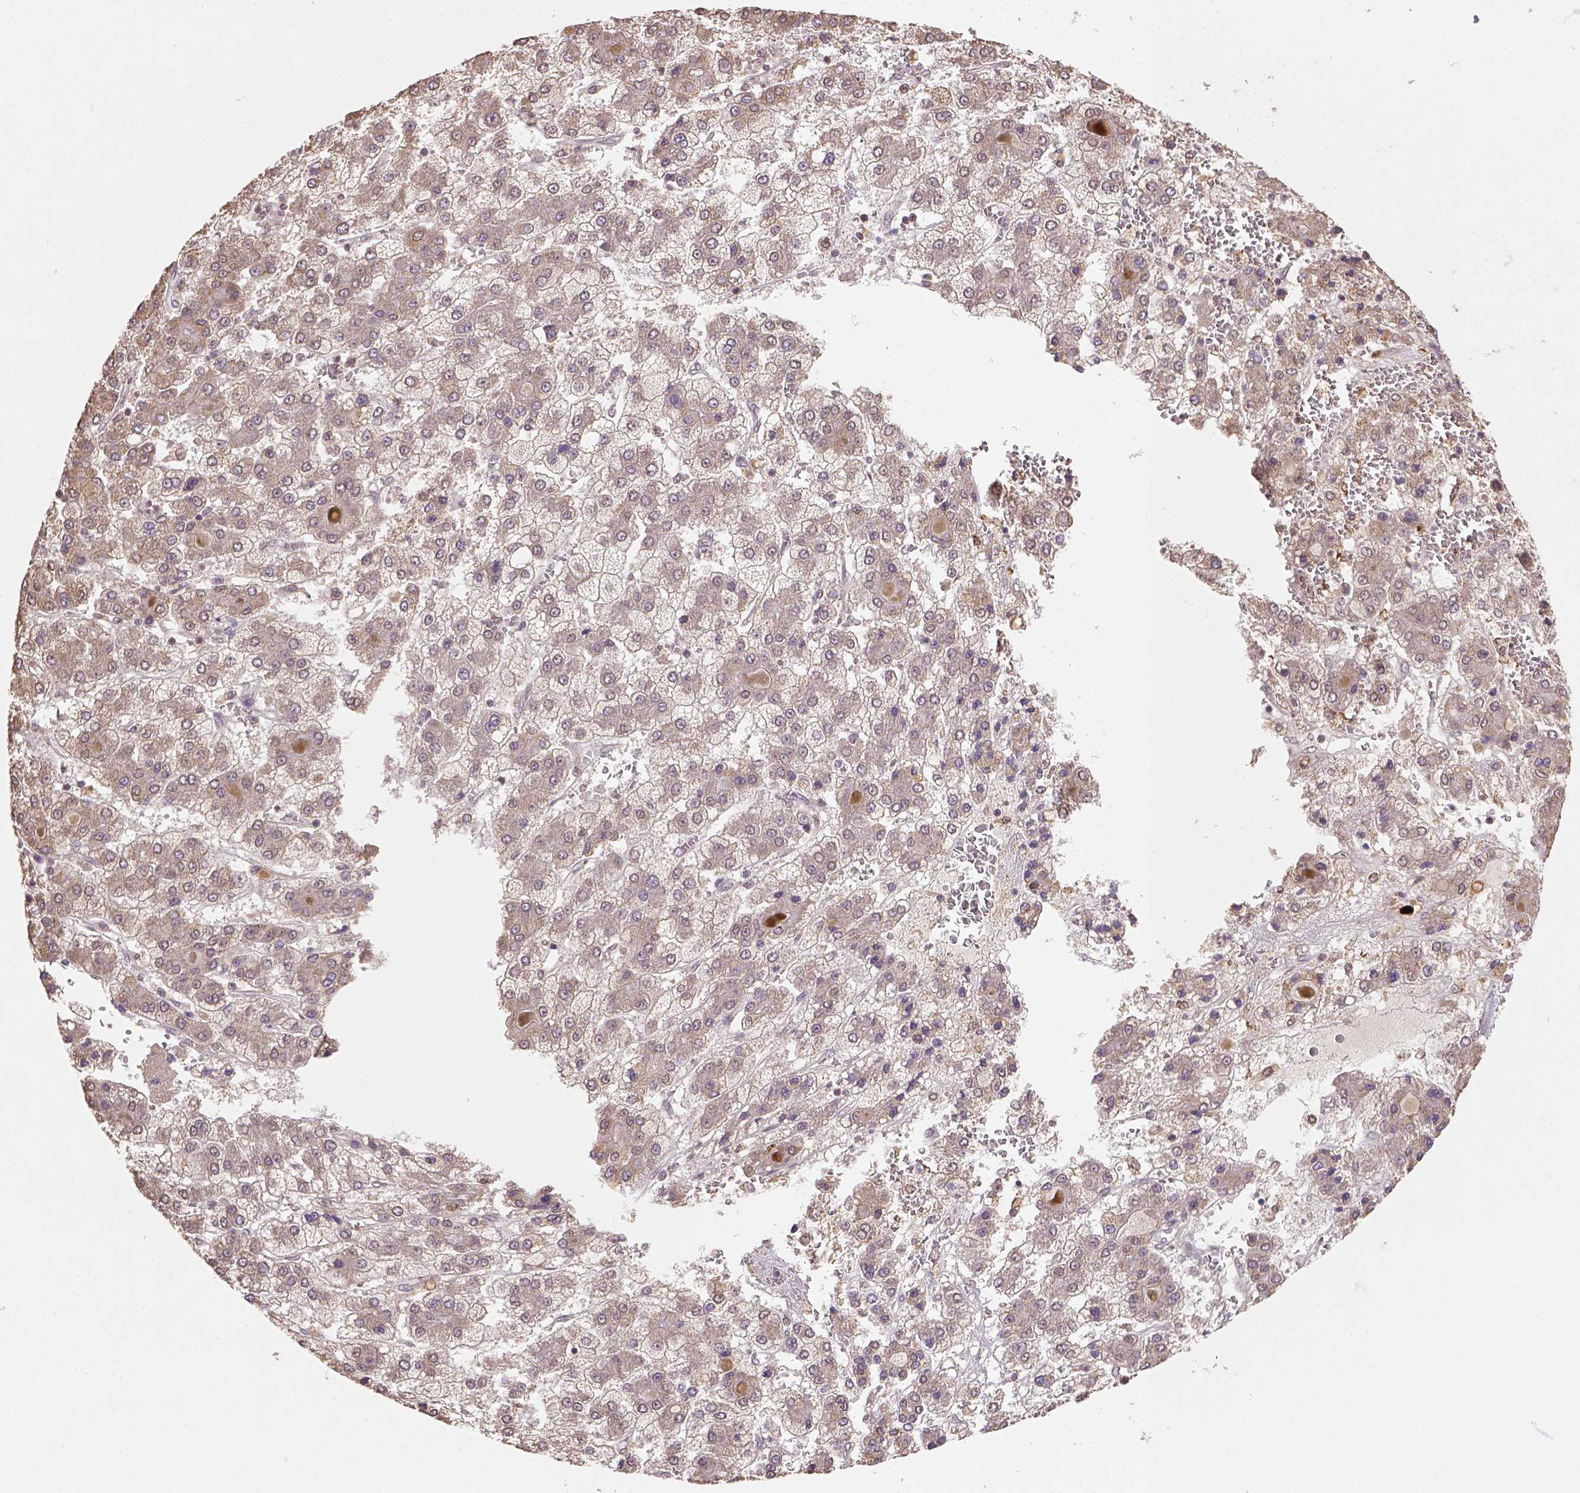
{"staining": {"intensity": "moderate", "quantity": ">75%", "location": "cytoplasmic/membranous"}, "tissue": "liver cancer", "cell_type": "Tumor cells", "image_type": "cancer", "snomed": [{"axis": "morphology", "description": "Carcinoma, Hepatocellular, NOS"}, {"axis": "topography", "description": "Liver"}], "caption": "This photomicrograph shows IHC staining of hepatocellular carcinoma (liver), with medium moderate cytoplasmic/membranous positivity in approximately >75% of tumor cells.", "gene": "NUDT10", "patient": {"sex": "male", "age": 73}}